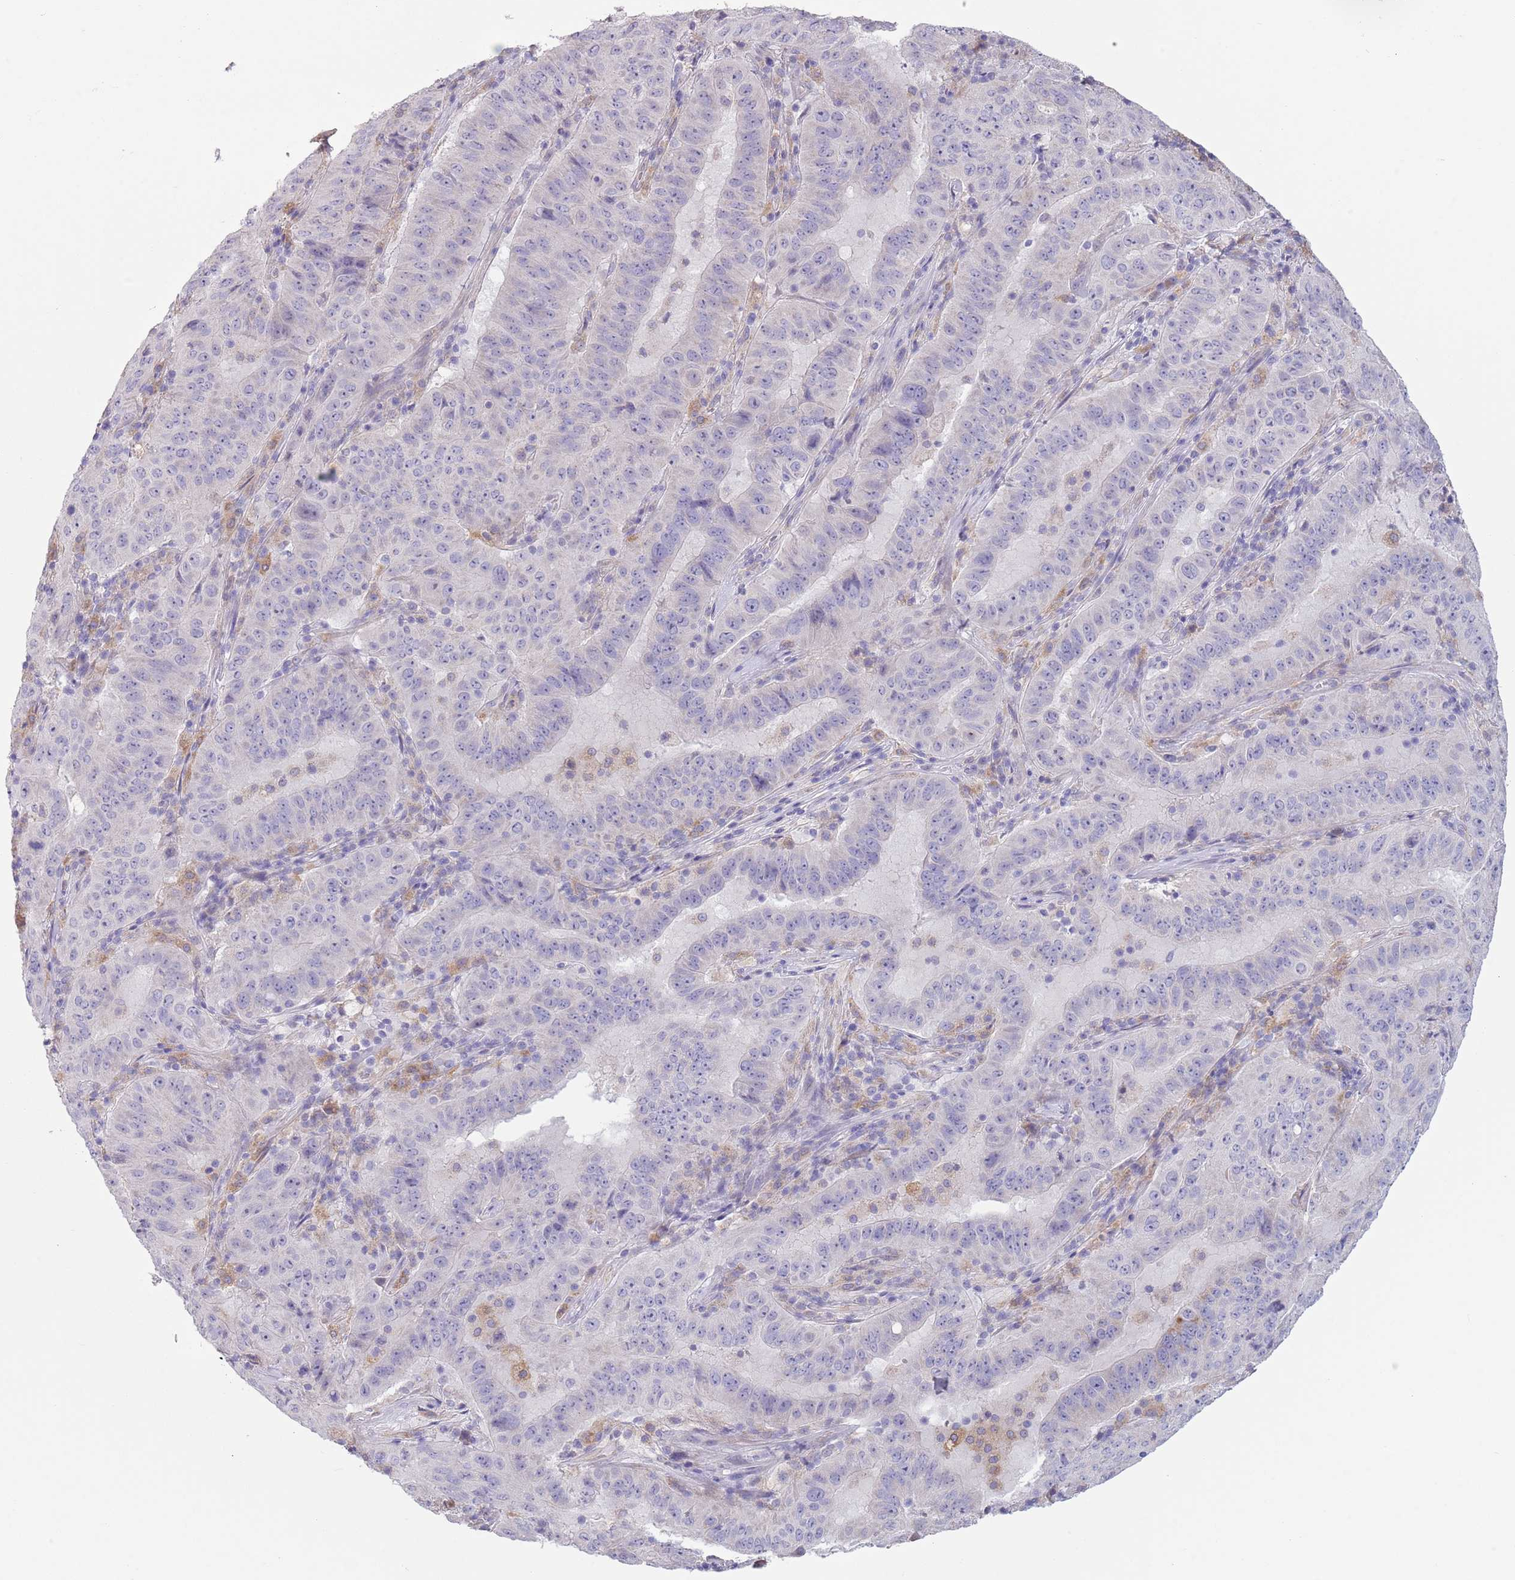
{"staining": {"intensity": "negative", "quantity": "none", "location": "none"}, "tissue": "pancreatic cancer", "cell_type": "Tumor cells", "image_type": "cancer", "snomed": [{"axis": "morphology", "description": "Adenocarcinoma, NOS"}, {"axis": "topography", "description": "Pancreas"}], "caption": "Tumor cells are negative for brown protein staining in pancreatic cancer (adenocarcinoma).", "gene": "COQ5", "patient": {"sex": "male", "age": 63}}